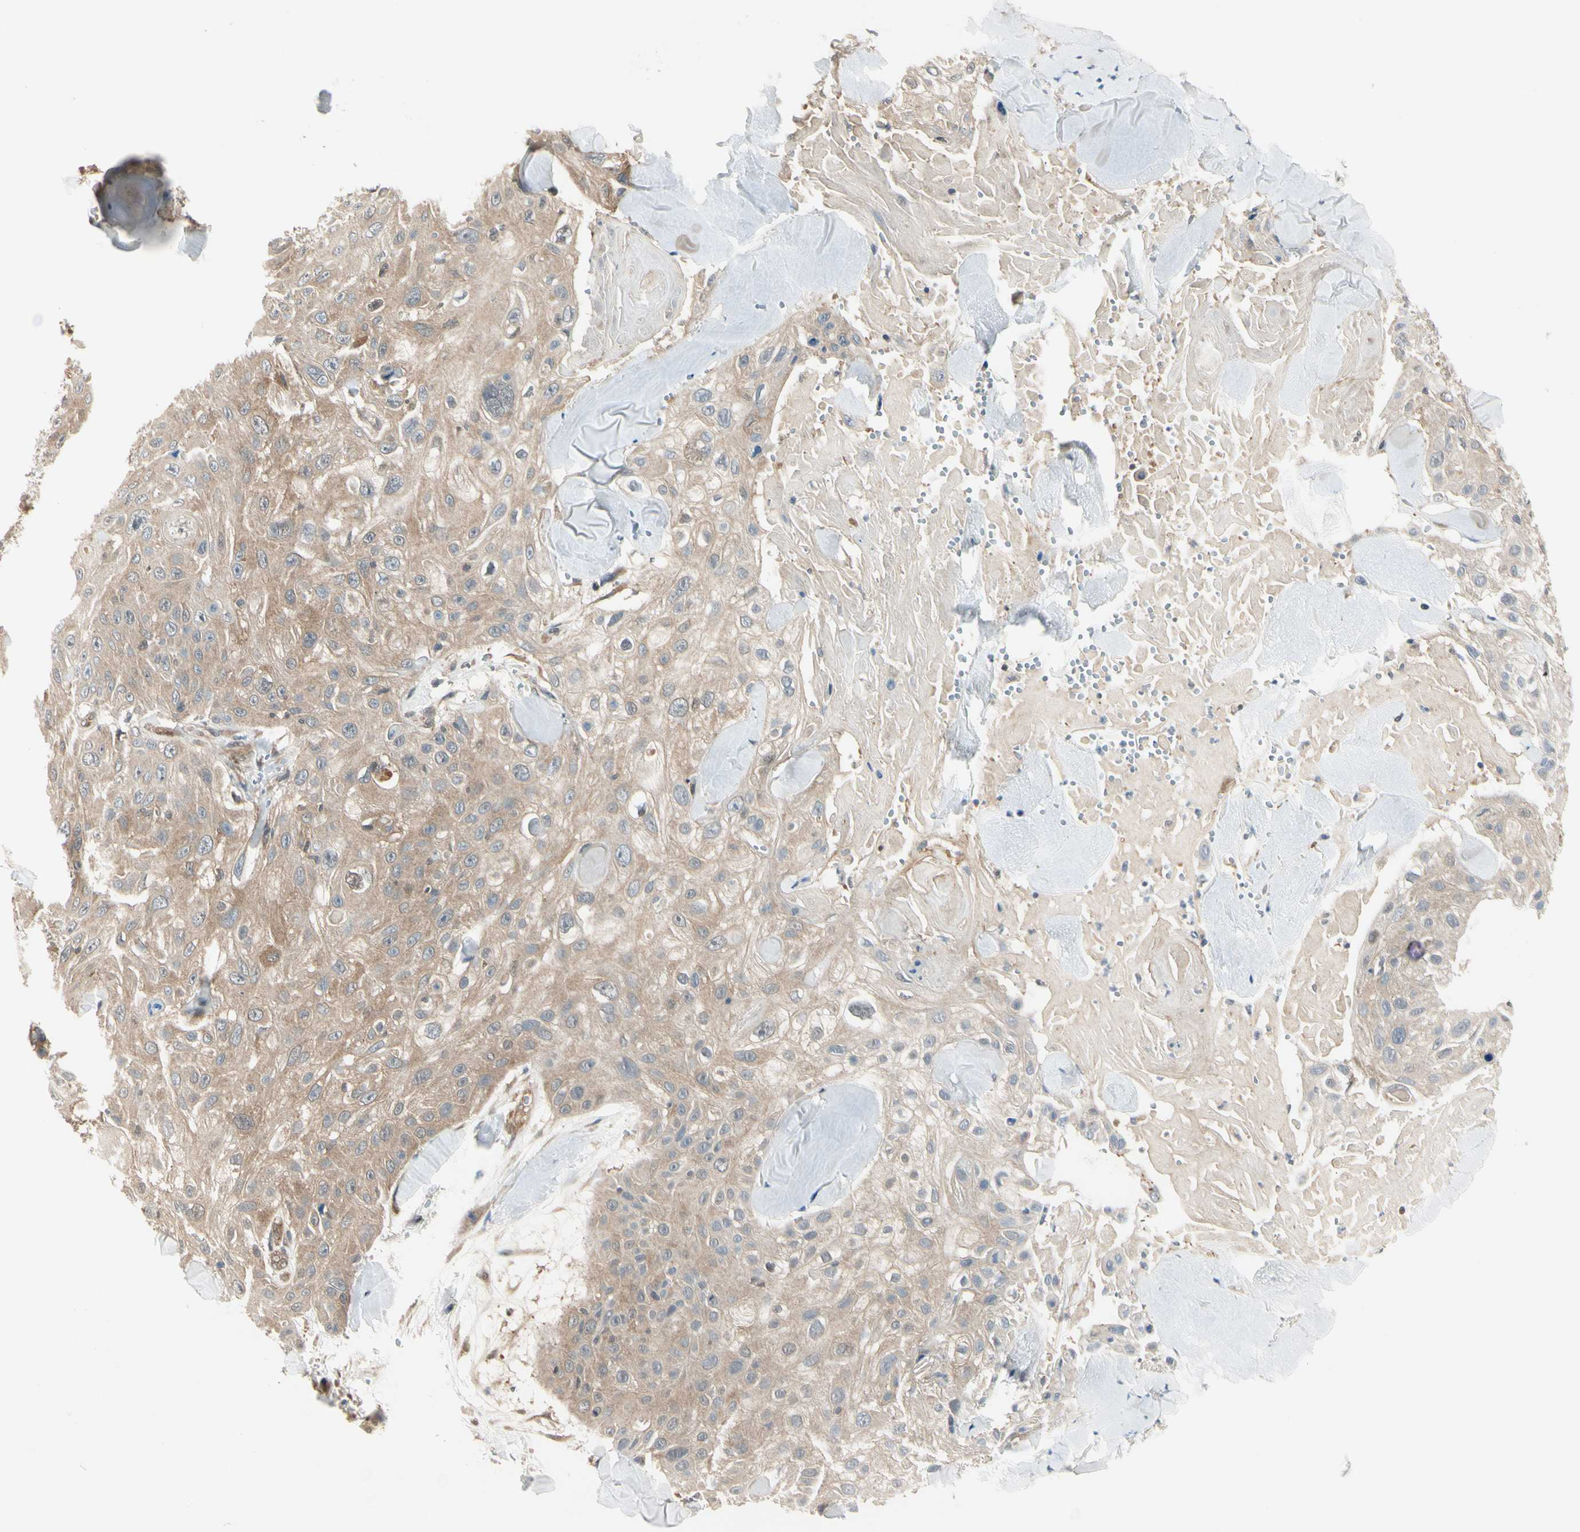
{"staining": {"intensity": "weak", "quantity": ">75%", "location": "cytoplasmic/membranous"}, "tissue": "skin cancer", "cell_type": "Tumor cells", "image_type": "cancer", "snomed": [{"axis": "morphology", "description": "Squamous cell carcinoma, NOS"}, {"axis": "topography", "description": "Skin"}], "caption": "Skin cancer stained with a brown dye shows weak cytoplasmic/membranous positive expression in about >75% of tumor cells.", "gene": "RASGRF1", "patient": {"sex": "male", "age": 86}}